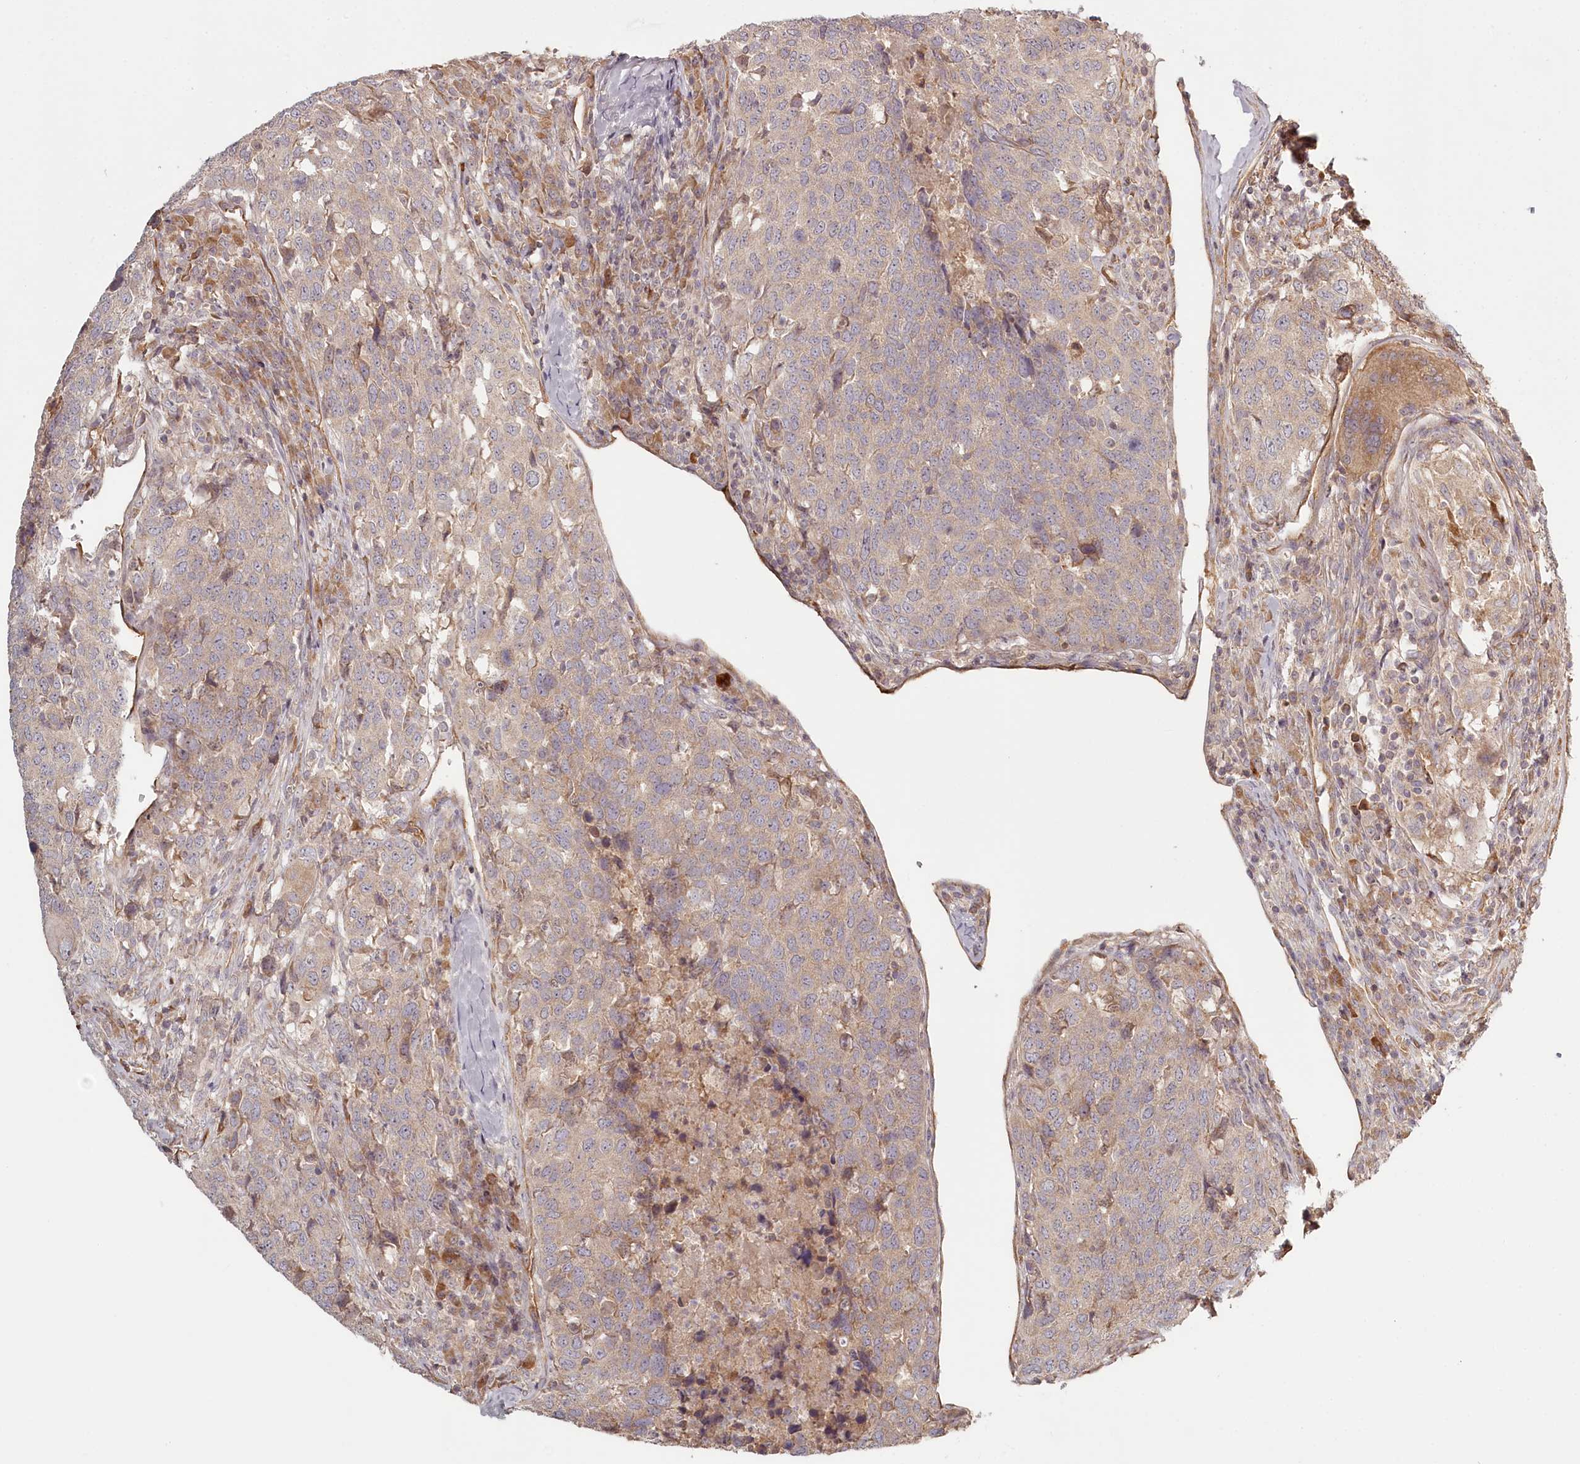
{"staining": {"intensity": "weak", "quantity": "25%-75%", "location": "cytoplasmic/membranous"}, "tissue": "head and neck cancer", "cell_type": "Tumor cells", "image_type": "cancer", "snomed": [{"axis": "morphology", "description": "Squamous cell carcinoma, NOS"}, {"axis": "topography", "description": "Head-Neck"}], "caption": "IHC staining of head and neck cancer, which displays low levels of weak cytoplasmic/membranous staining in about 25%-75% of tumor cells indicating weak cytoplasmic/membranous protein expression. The staining was performed using DAB (brown) for protein detection and nuclei were counterstained in hematoxylin (blue).", "gene": "TMIE", "patient": {"sex": "male", "age": 66}}